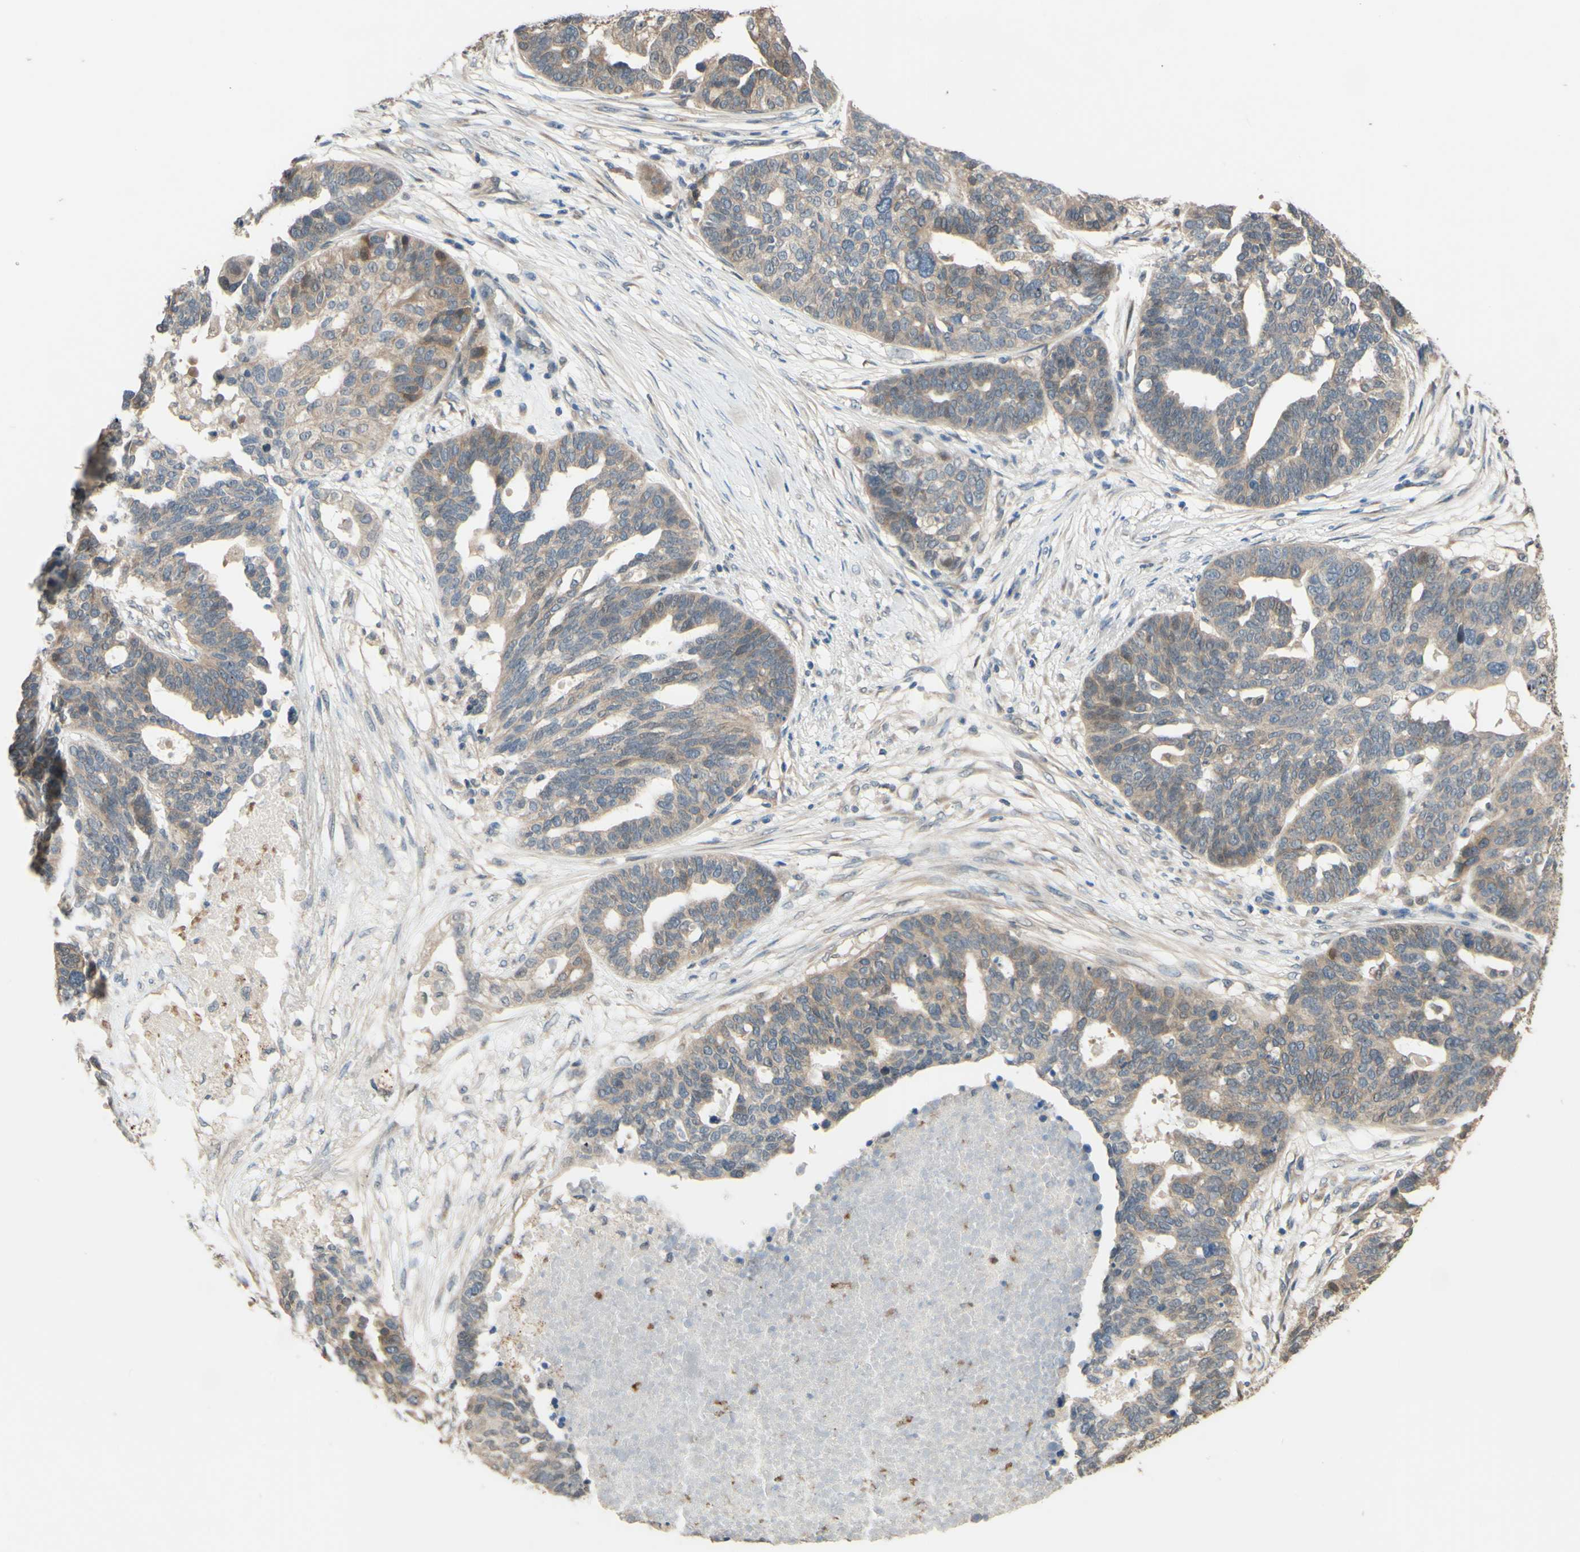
{"staining": {"intensity": "weak", "quantity": ">75%", "location": "cytoplasmic/membranous"}, "tissue": "ovarian cancer", "cell_type": "Tumor cells", "image_type": "cancer", "snomed": [{"axis": "morphology", "description": "Cystadenocarcinoma, serous, NOS"}, {"axis": "topography", "description": "Ovary"}], "caption": "IHC photomicrograph of ovarian serous cystadenocarcinoma stained for a protein (brown), which shows low levels of weak cytoplasmic/membranous staining in approximately >75% of tumor cells.", "gene": "SMIM19", "patient": {"sex": "female", "age": 59}}